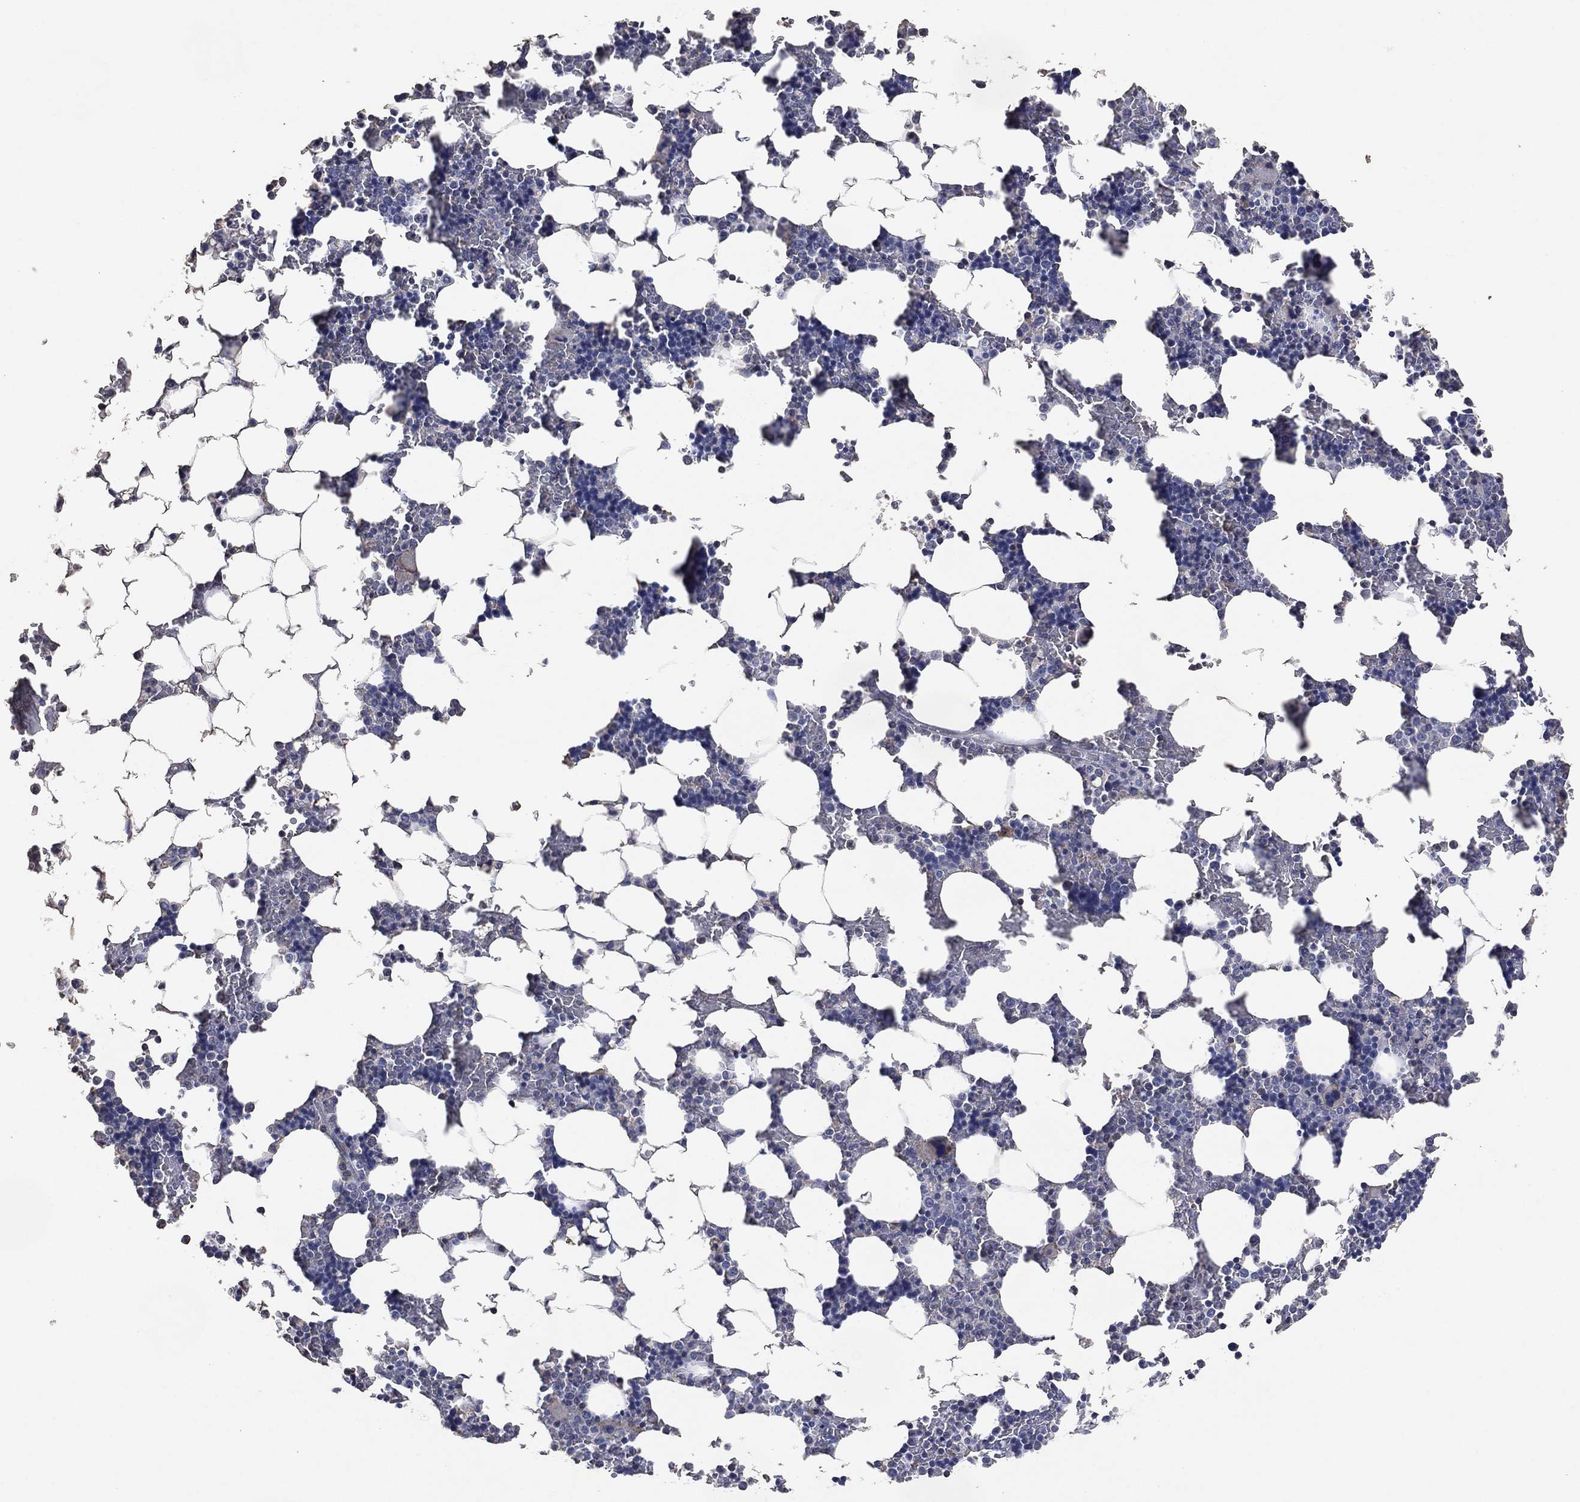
{"staining": {"intensity": "negative", "quantity": "none", "location": "none"}, "tissue": "bone marrow", "cell_type": "Hematopoietic cells", "image_type": "normal", "snomed": [{"axis": "morphology", "description": "Normal tissue, NOS"}, {"axis": "topography", "description": "Bone marrow"}], "caption": "The photomicrograph displays no staining of hematopoietic cells in unremarkable bone marrow.", "gene": "ADPRHL1", "patient": {"sex": "male", "age": 51}}